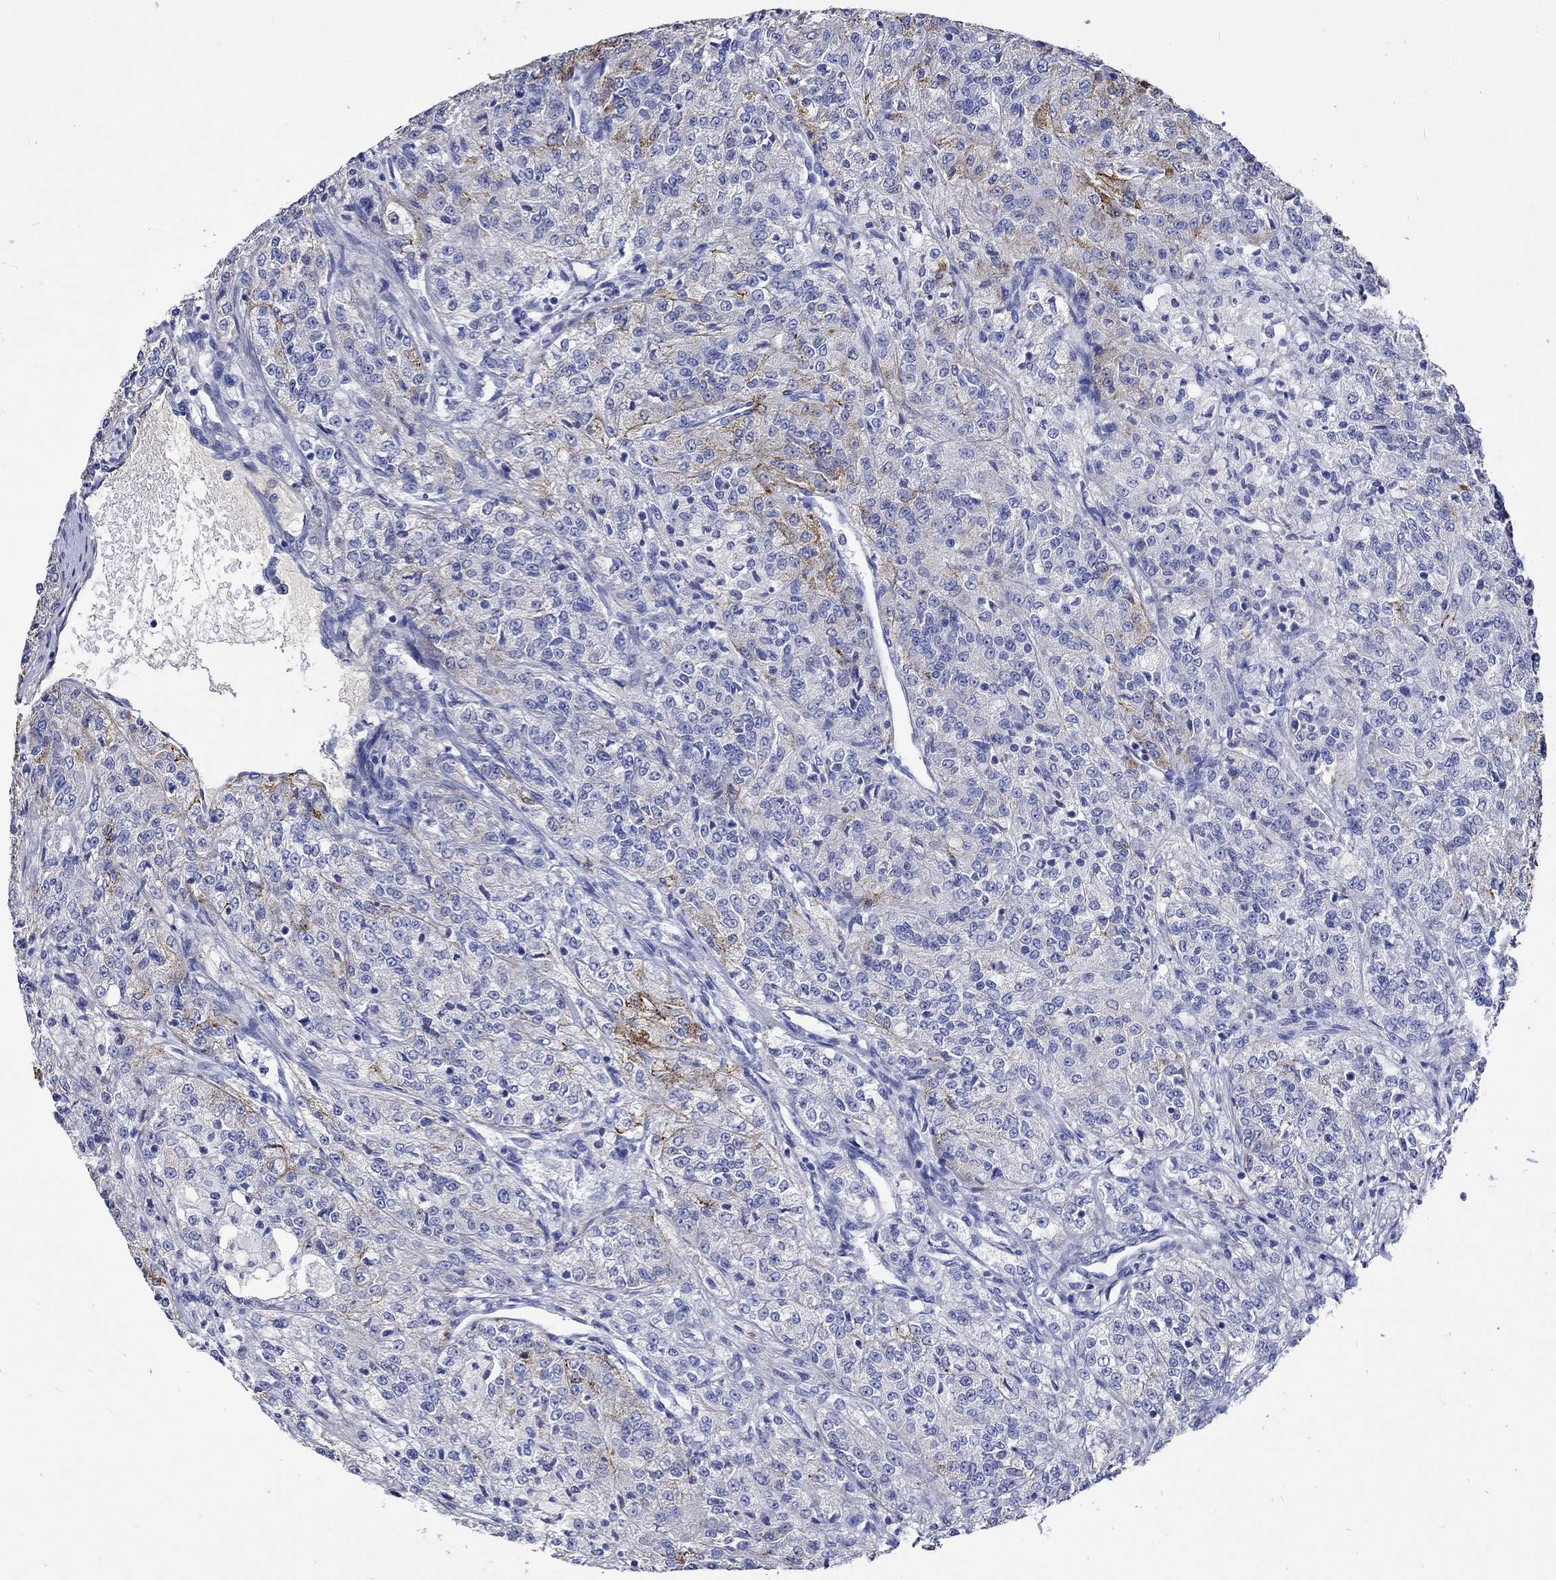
{"staining": {"intensity": "negative", "quantity": "none", "location": "none"}, "tissue": "renal cancer", "cell_type": "Tumor cells", "image_type": "cancer", "snomed": [{"axis": "morphology", "description": "Adenocarcinoma, NOS"}, {"axis": "topography", "description": "Kidney"}], "caption": "This image is of renal cancer (adenocarcinoma) stained with immunohistochemistry to label a protein in brown with the nuclei are counter-stained blue. There is no staining in tumor cells.", "gene": "KLHL35", "patient": {"sex": "female", "age": 63}}